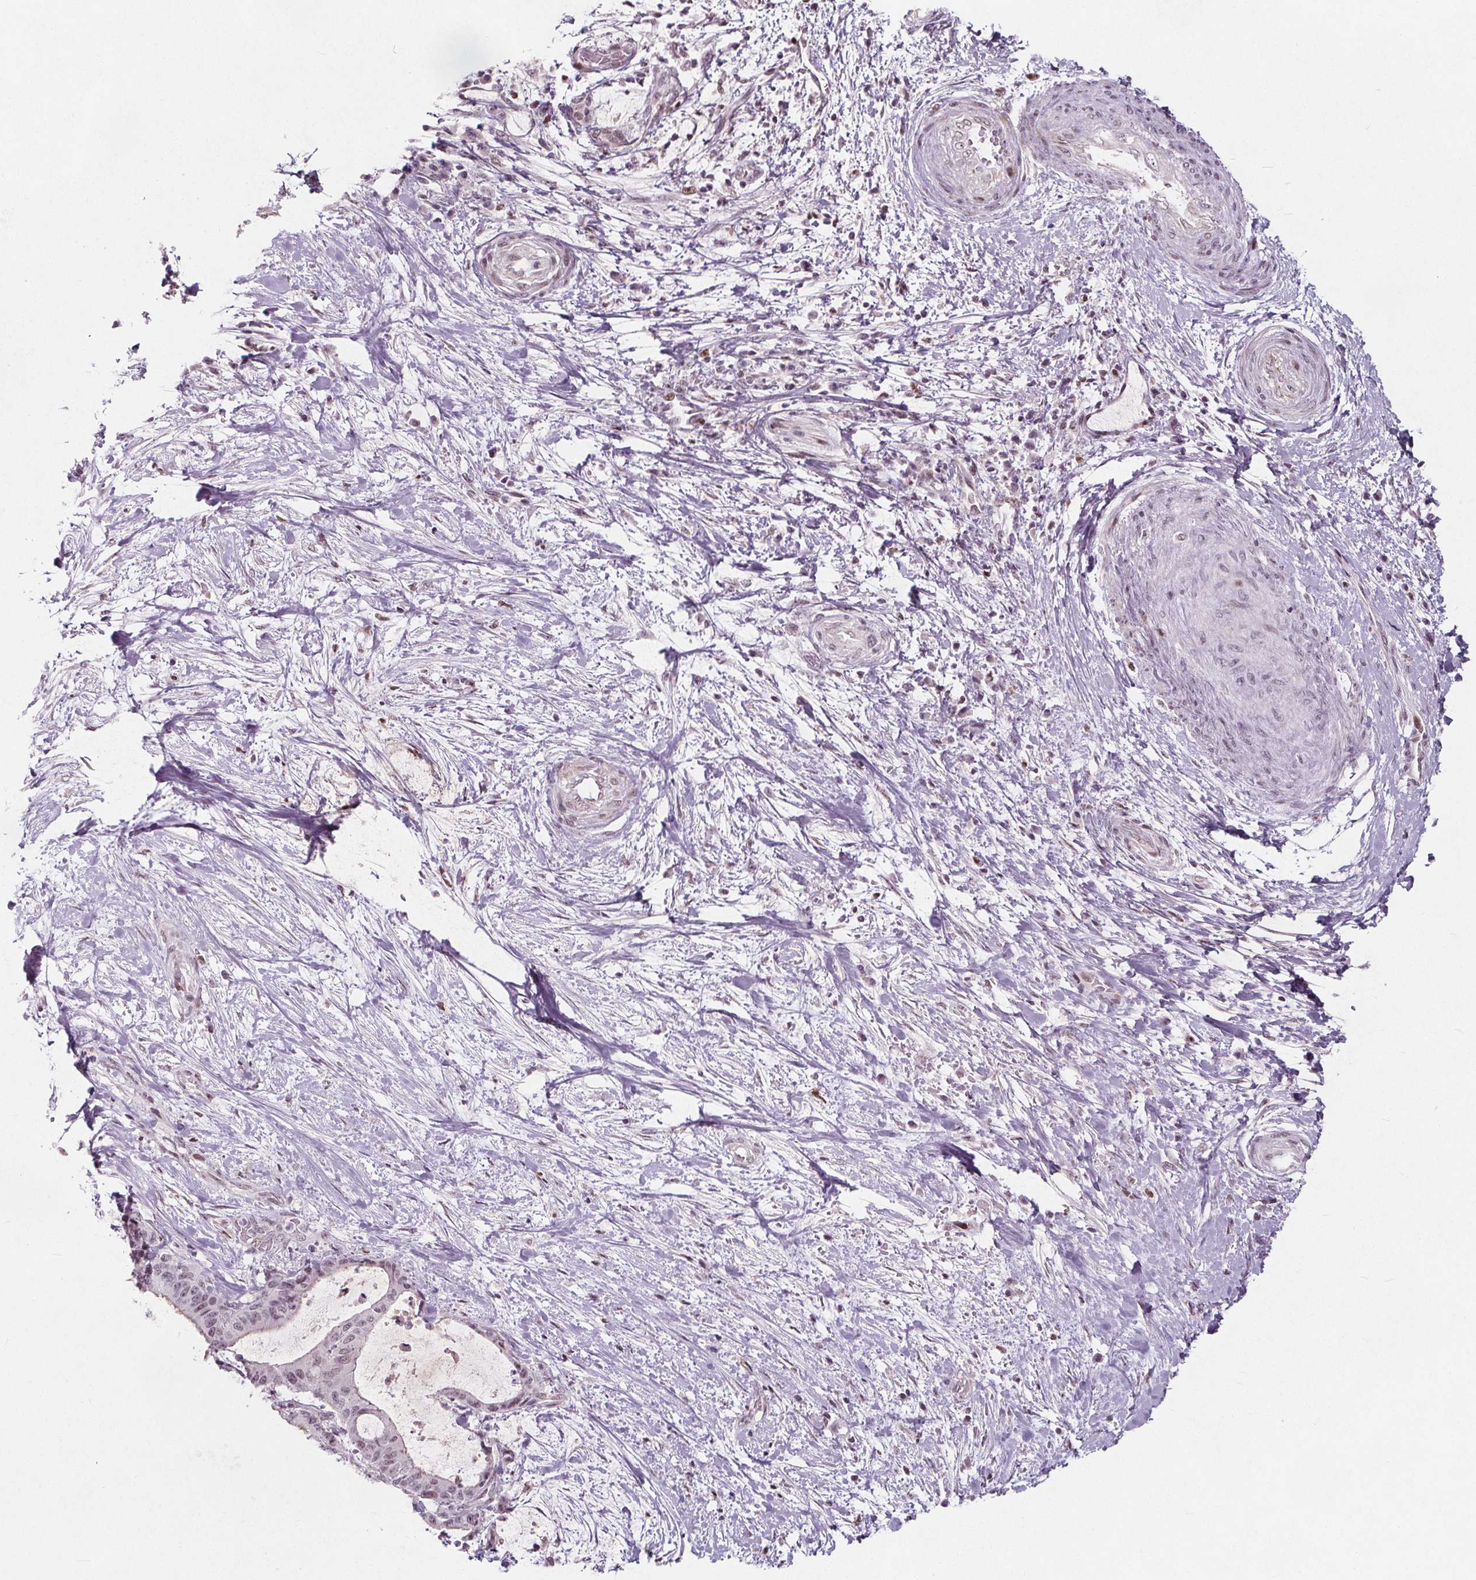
{"staining": {"intensity": "weak", "quantity": "25%-75%", "location": "nuclear"}, "tissue": "liver cancer", "cell_type": "Tumor cells", "image_type": "cancer", "snomed": [{"axis": "morphology", "description": "Cholangiocarcinoma"}, {"axis": "topography", "description": "Liver"}], "caption": "The photomicrograph demonstrates a brown stain indicating the presence of a protein in the nuclear of tumor cells in liver cholangiocarcinoma. (DAB IHC, brown staining for protein, blue staining for nuclei).", "gene": "TAF6L", "patient": {"sex": "female", "age": 73}}